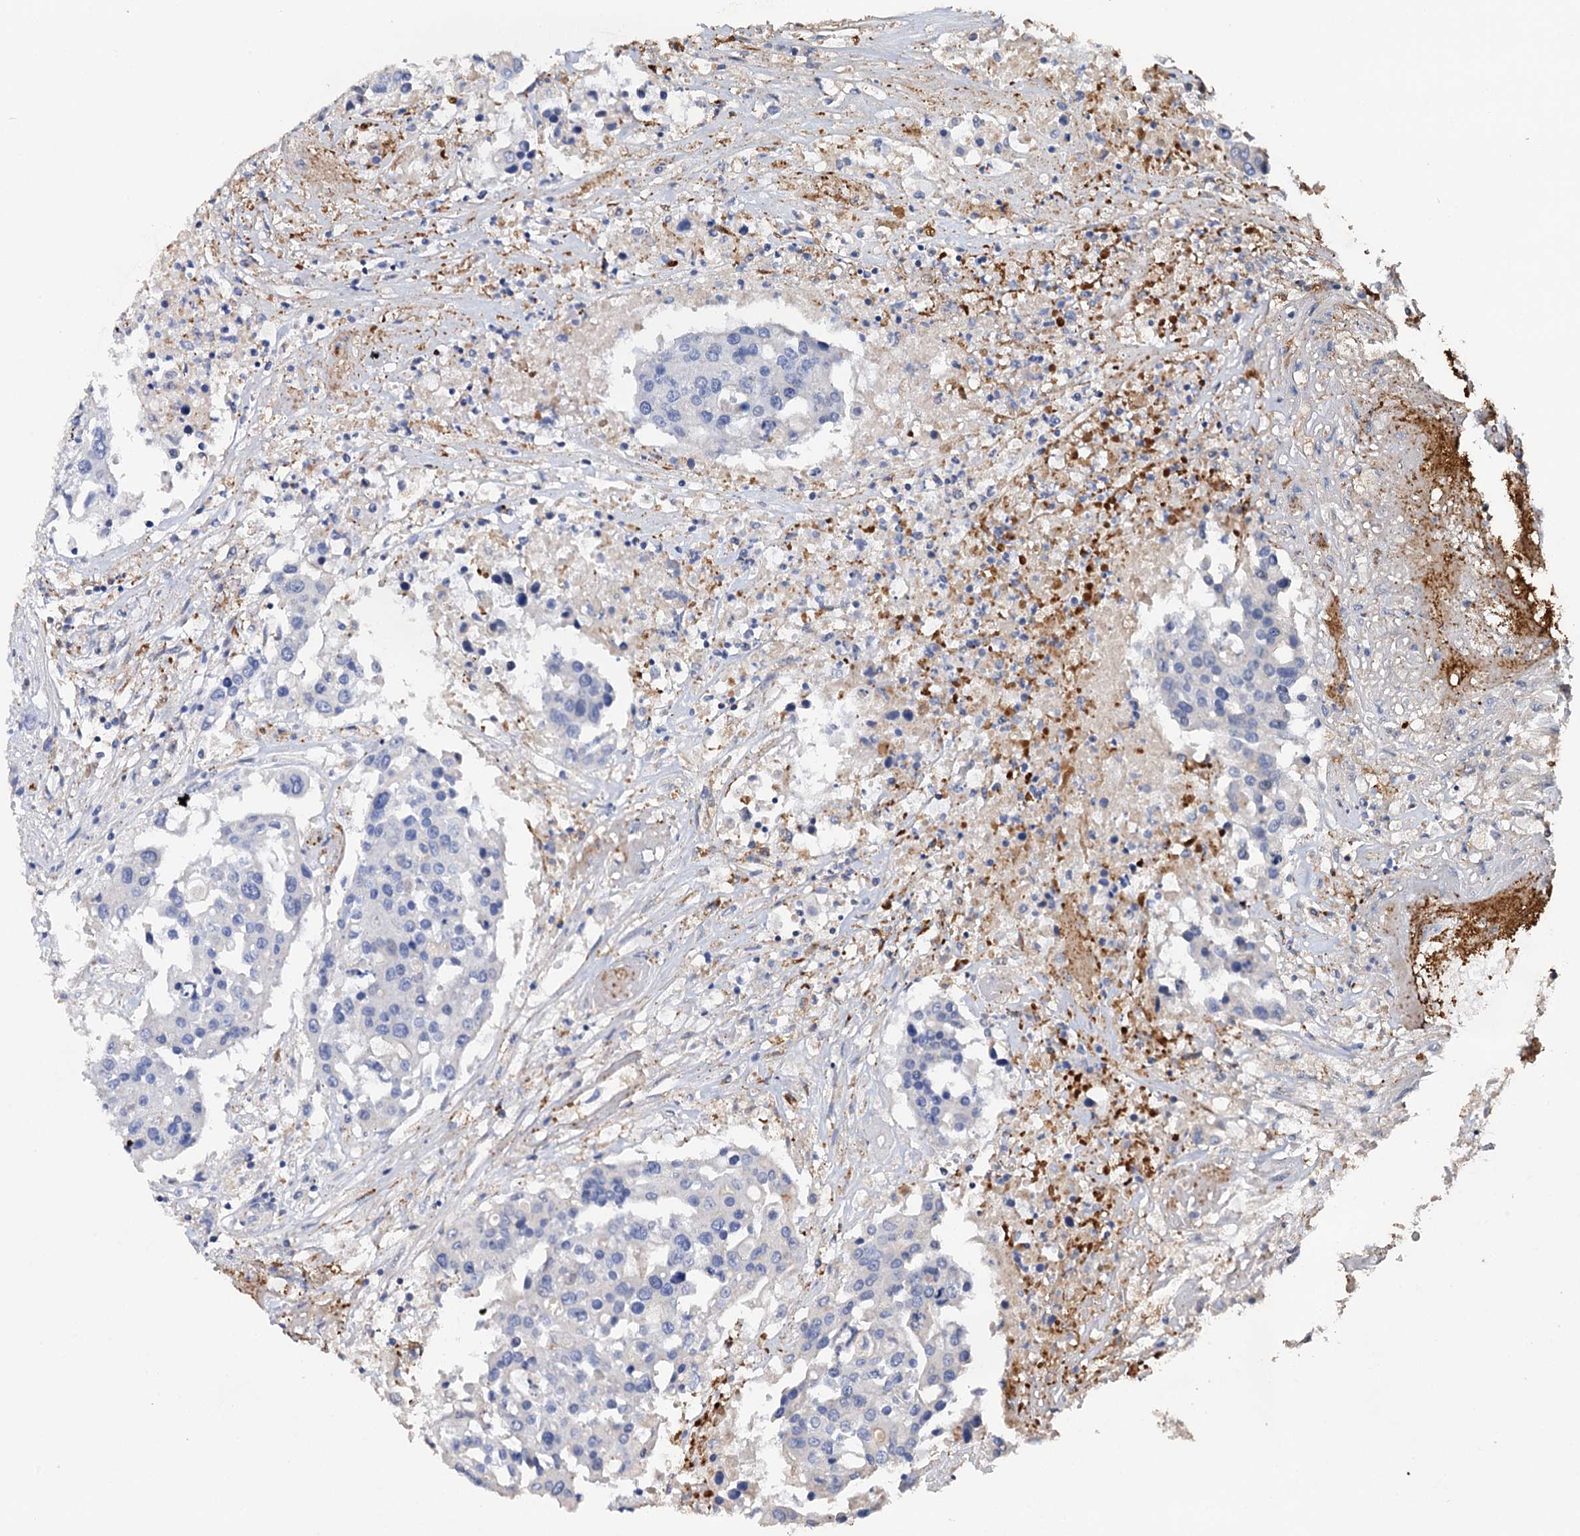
{"staining": {"intensity": "negative", "quantity": "none", "location": "none"}, "tissue": "colorectal cancer", "cell_type": "Tumor cells", "image_type": "cancer", "snomed": [{"axis": "morphology", "description": "Adenocarcinoma, NOS"}, {"axis": "topography", "description": "Colon"}], "caption": "High power microscopy photomicrograph of an immunohistochemistry image of colorectal adenocarcinoma, revealing no significant positivity in tumor cells. (IHC, brightfield microscopy, high magnification).", "gene": "DNAH6", "patient": {"sex": "male", "age": 77}}